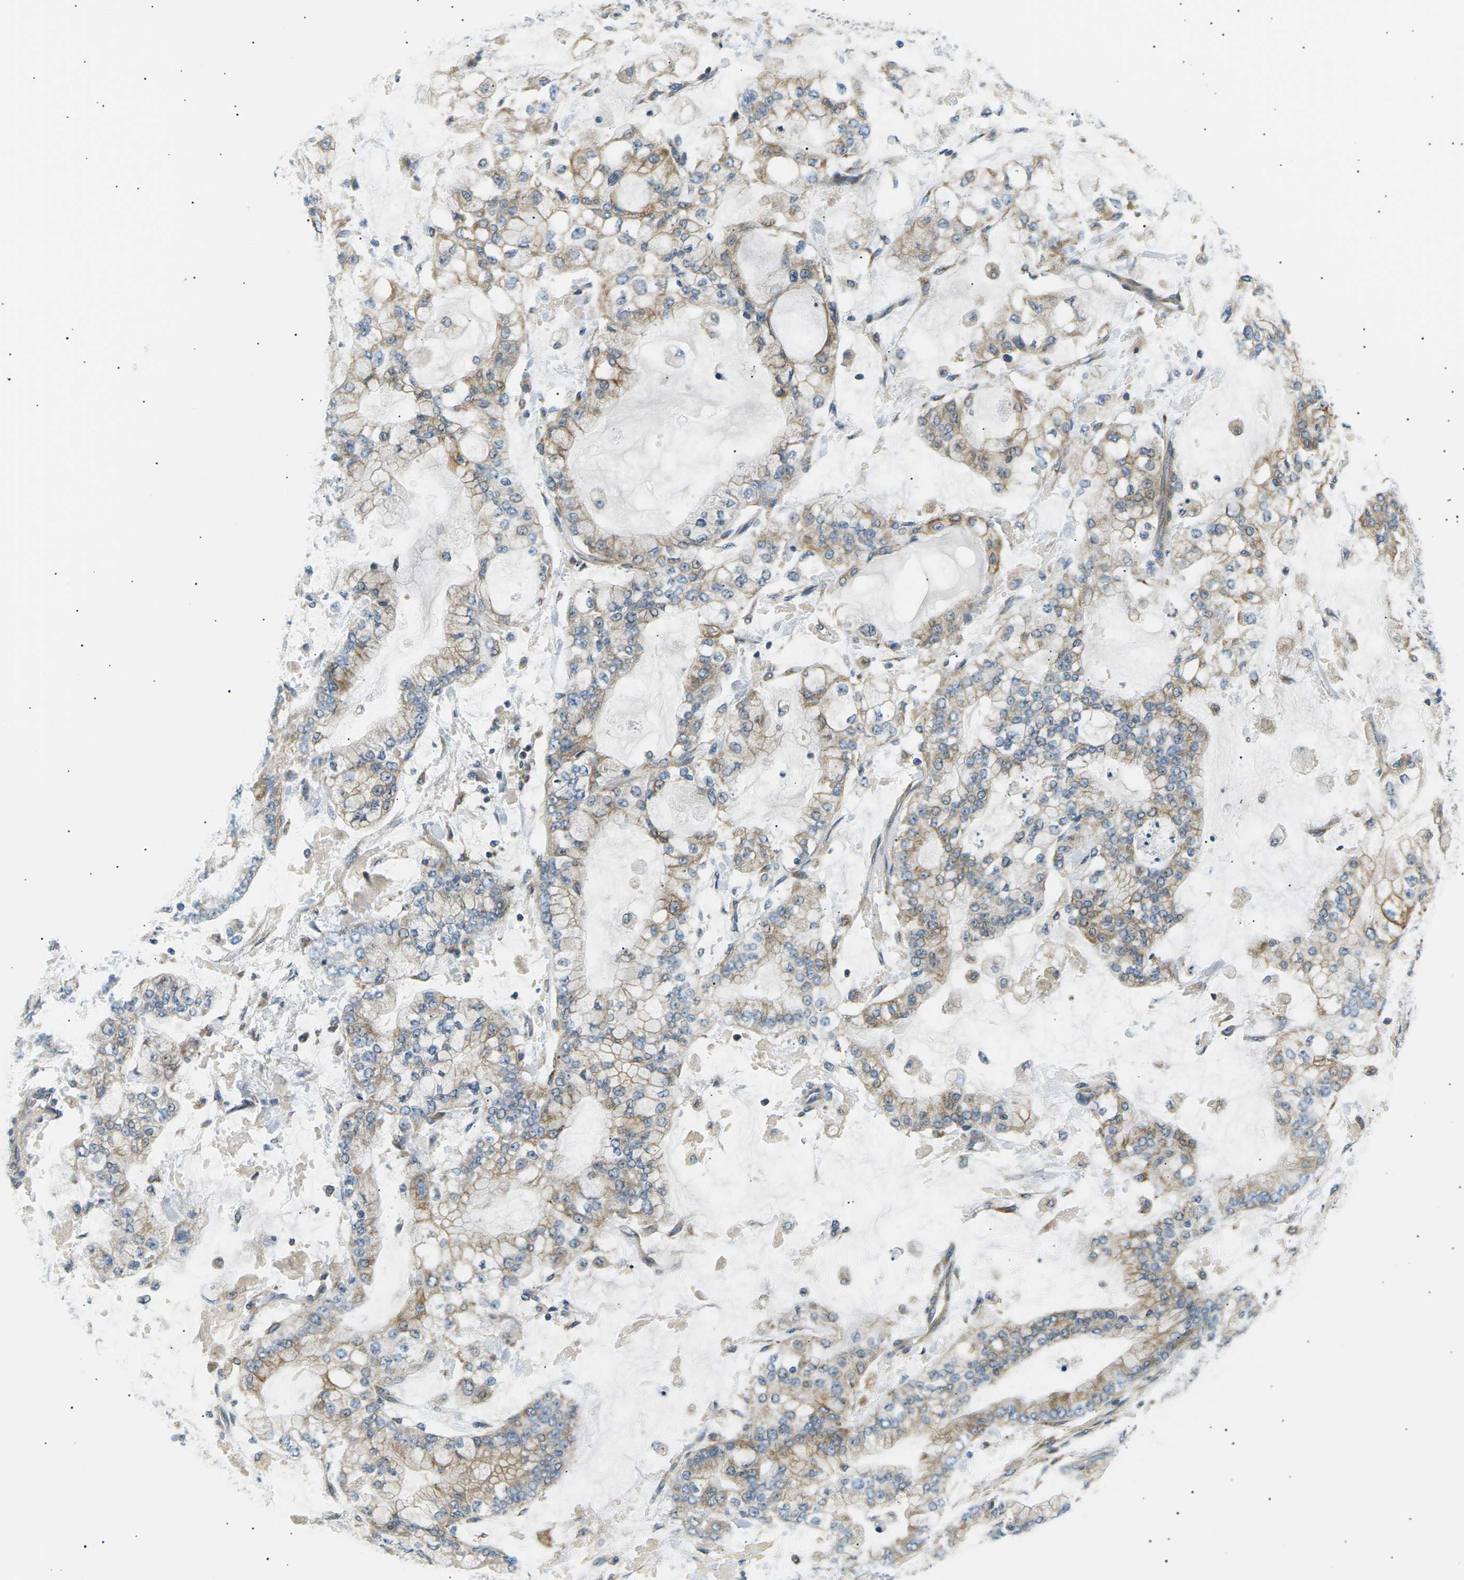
{"staining": {"intensity": "moderate", "quantity": "25%-75%", "location": "cytoplasmic/membranous"}, "tissue": "stomach cancer", "cell_type": "Tumor cells", "image_type": "cancer", "snomed": [{"axis": "morphology", "description": "Normal tissue, NOS"}, {"axis": "morphology", "description": "Adenocarcinoma, NOS"}, {"axis": "topography", "description": "Stomach, upper"}, {"axis": "topography", "description": "Stomach"}], "caption": "This histopathology image displays stomach adenocarcinoma stained with immunohistochemistry (IHC) to label a protein in brown. The cytoplasmic/membranous of tumor cells show moderate positivity for the protein. Nuclei are counter-stained blue.", "gene": "TBC1D8", "patient": {"sex": "male", "age": 76}}